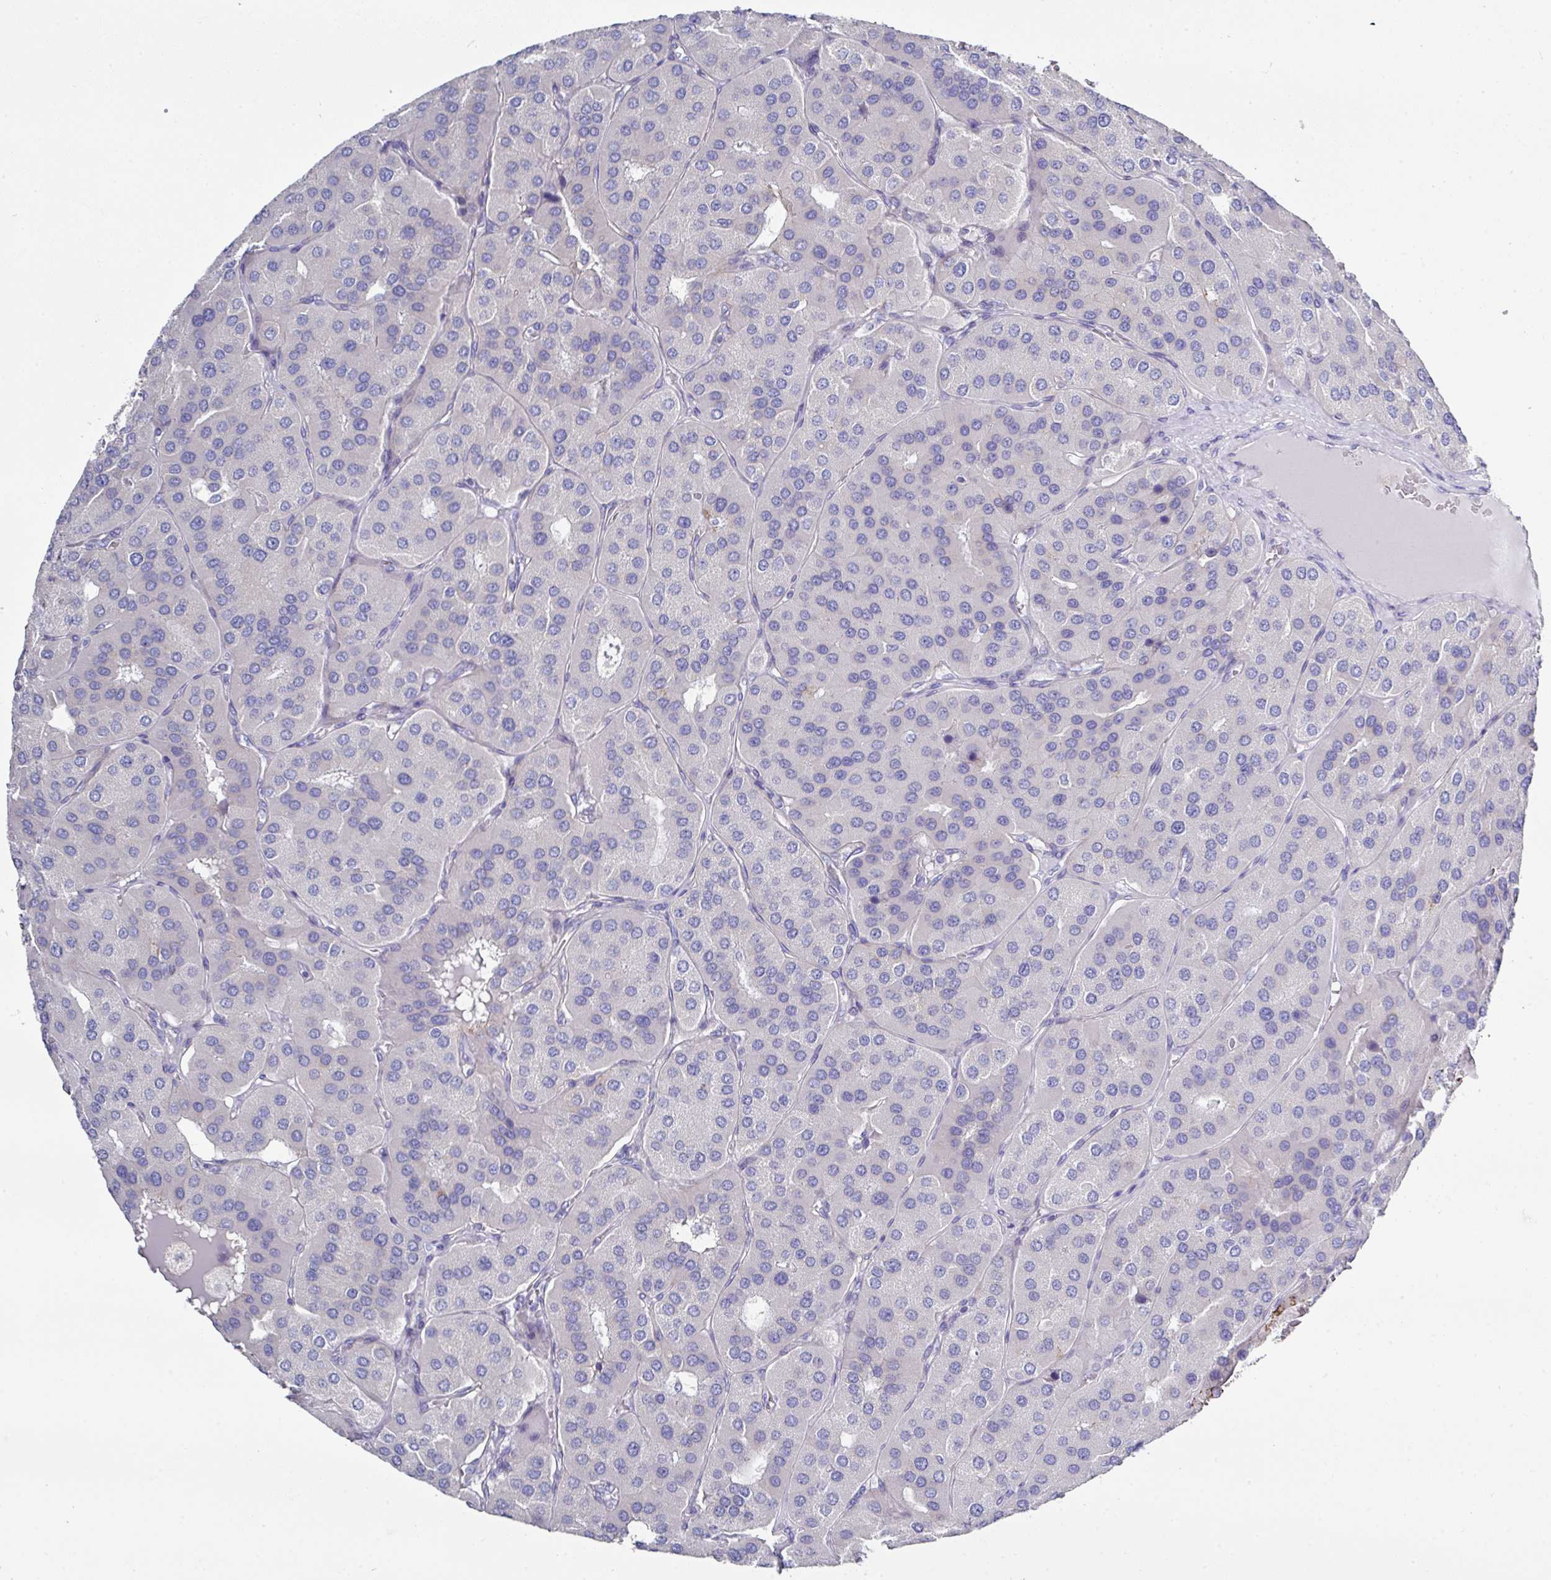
{"staining": {"intensity": "negative", "quantity": "none", "location": "none"}, "tissue": "parathyroid gland", "cell_type": "Glandular cells", "image_type": "normal", "snomed": [{"axis": "morphology", "description": "Normal tissue, NOS"}, {"axis": "morphology", "description": "Adenoma, NOS"}, {"axis": "topography", "description": "Parathyroid gland"}], "caption": "This is an immunohistochemistry (IHC) histopathology image of benign parathyroid gland. There is no staining in glandular cells.", "gene": "CLDN1", "patient": {"sex": "female", "age": 86}}